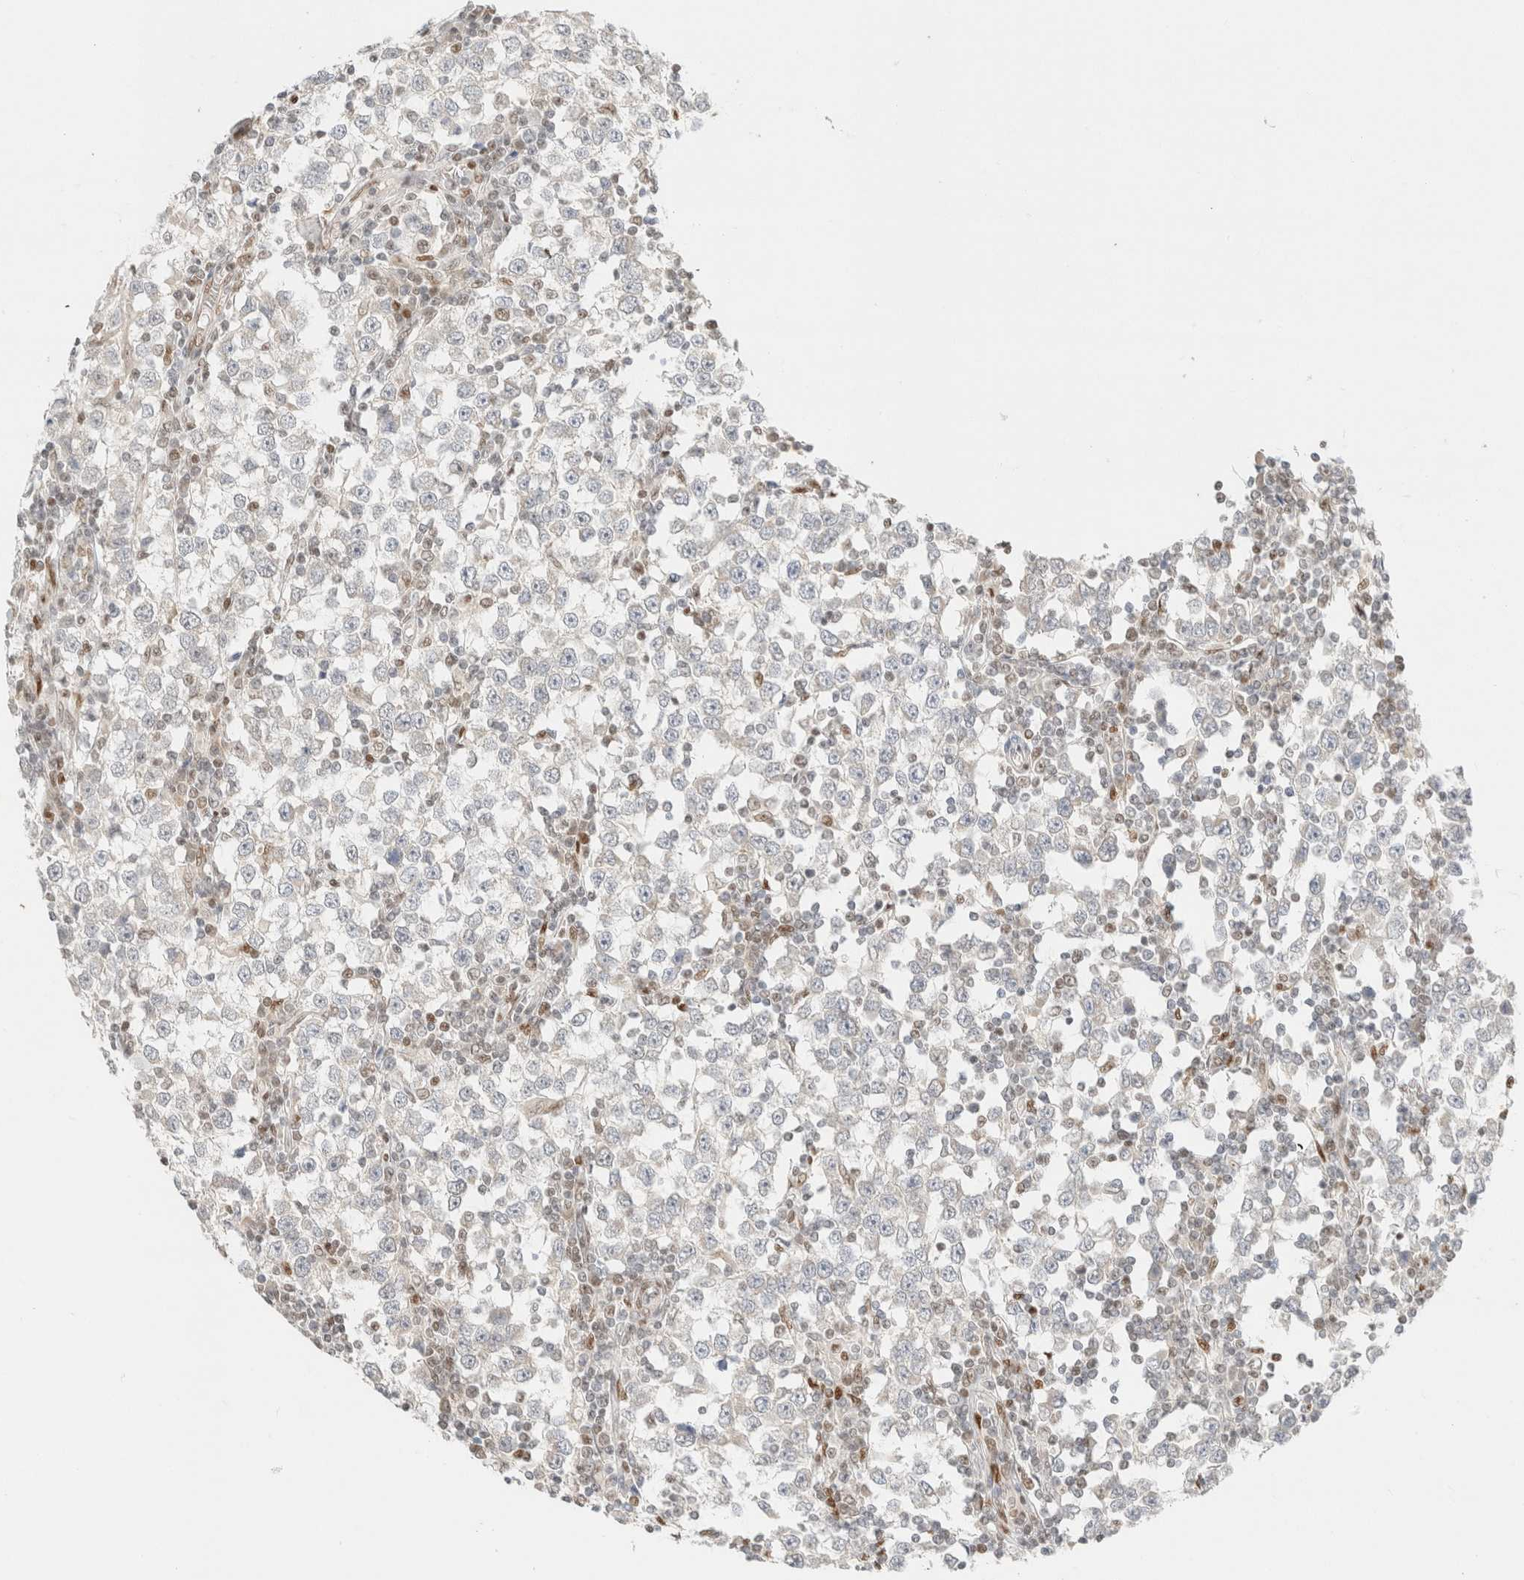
{"staining": {"intensity": "negative", "quantity": "none", "location": "none"}, "tissue": "testis cancer", "cell_type": "Tumor cells", "image_type": "cancer", "snomed": [{"axis": "morphology", "description": "Seminoma, NOS"}, {"axis": "topography", "description": "Testis"}], "caption": "This is a histopathology image of immunohistochemistry (IHC) staining of testis cancer (seminoma), which shows no staining in tumor cells. (IHC, brightfield microscopy, high magnification).", "gene": "DDB2", "patient": {"sex": "male", "age": 65}}